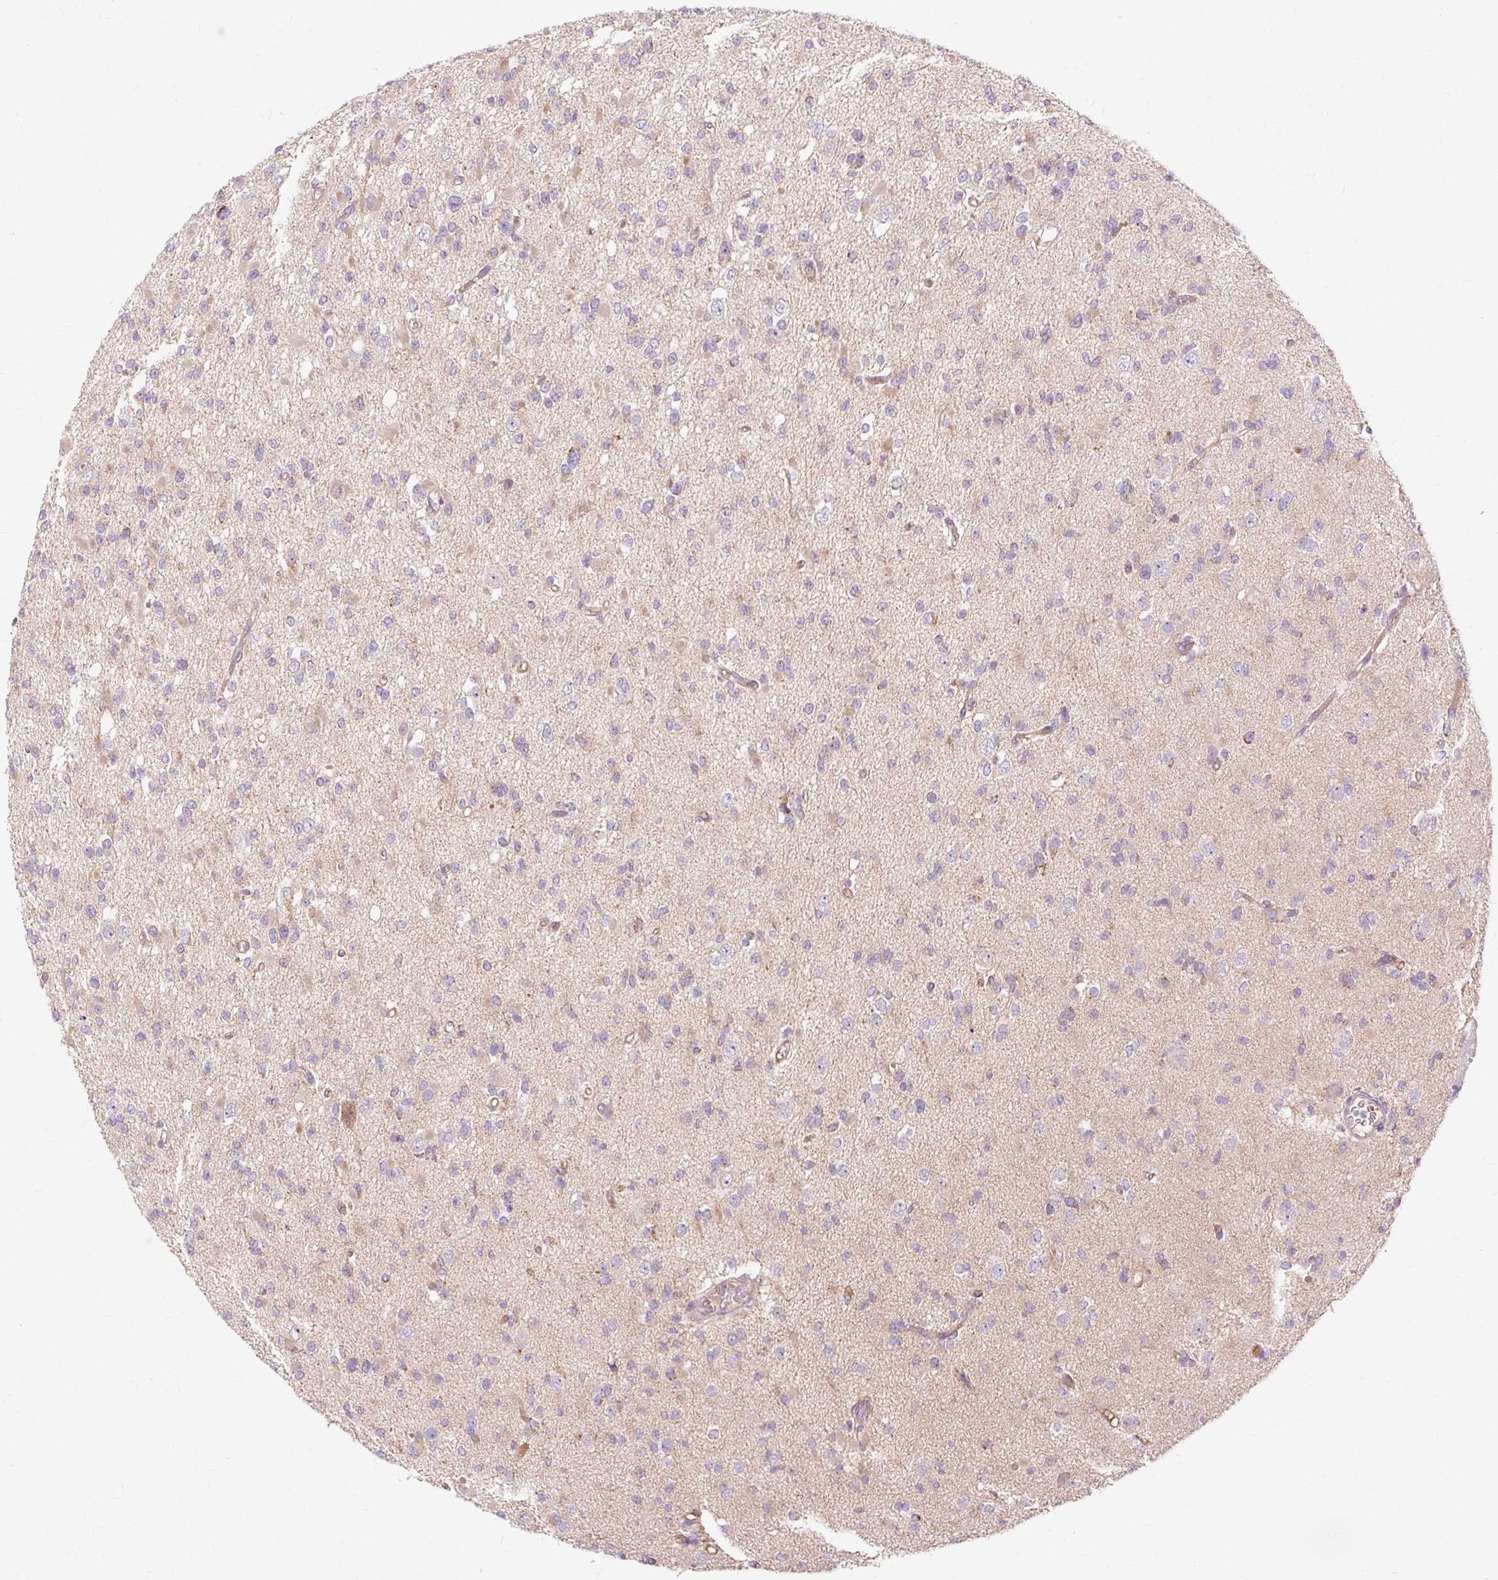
{"staining": {"intensity": "negative", "quantity": "none", "location": "none"}, "tissue": "glioma", "cell_type": "Tumor cells", "image_type": "cancer", "snomed": [{"axis": "morphology", "description": "Glioma, malignant, Low grade"}, {"axis": "topography", "description": "Brain"}], "caption": "Tumor cells show no significant protein positivity in glioma.", "gene": "PDZD2", "patient": {"sex": "female", "age": 22}}